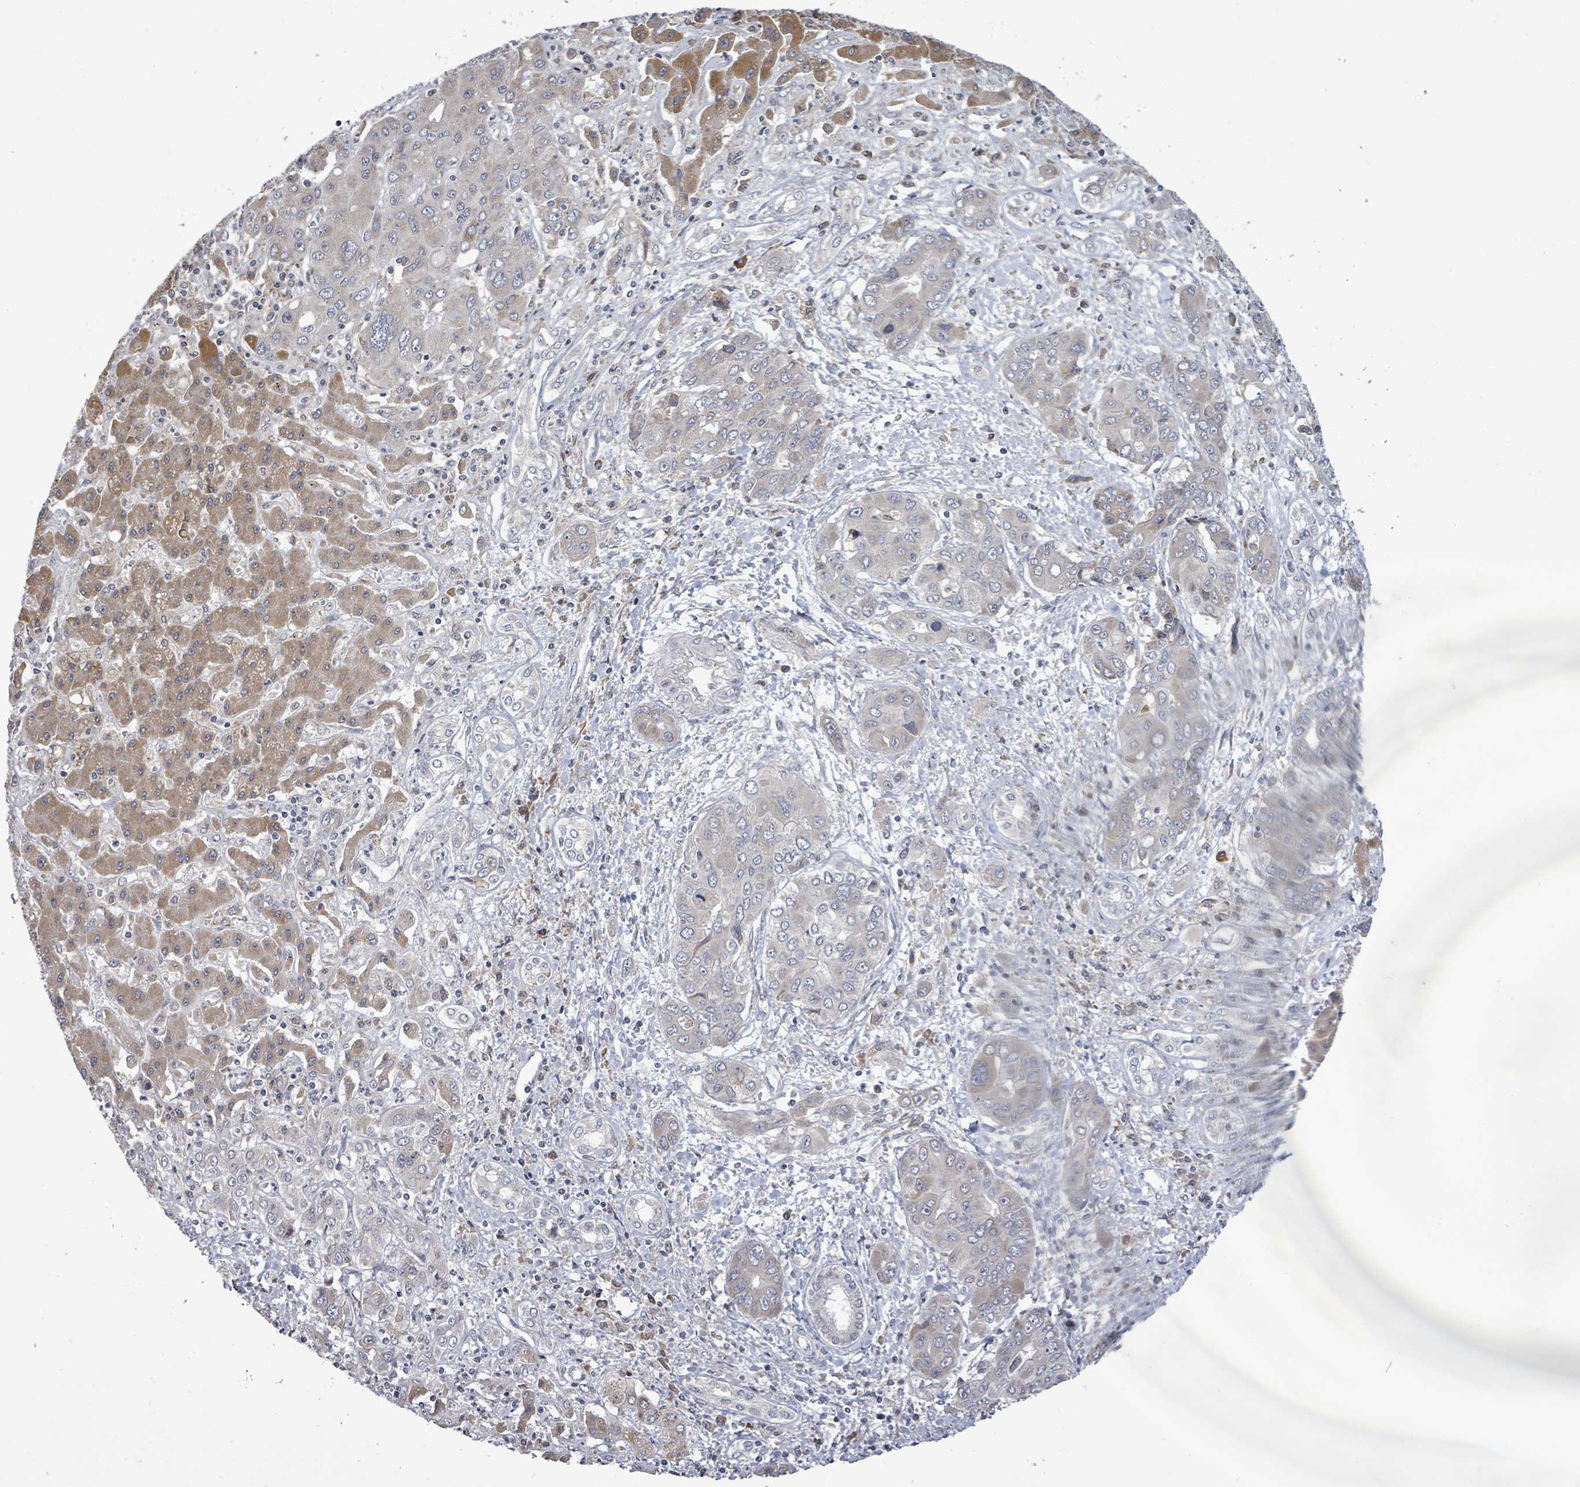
{"staining": {"intensity": "negative", "quantity": "none", "location": "none"}, "tissue": "liver cancer", "cell_type": "Tumor cells", "image_type": "cancer", "snomed": [{"axis": "morphology", "description": "Cholangiocarcinoma"}, {"axis": "topography", "description": "Liver"}], "caption": "Tumor cells show no significant positivity in liver cancer. Brightfield microscopy of immunohistochemistry (IHC) stained with DAB (3,3'-diaminobenzidine) (brown) and hematoxylin (blue), captured at high magnification.", "gene": "POMGNT2", "patient": {"sex": "male", "age": 67}}